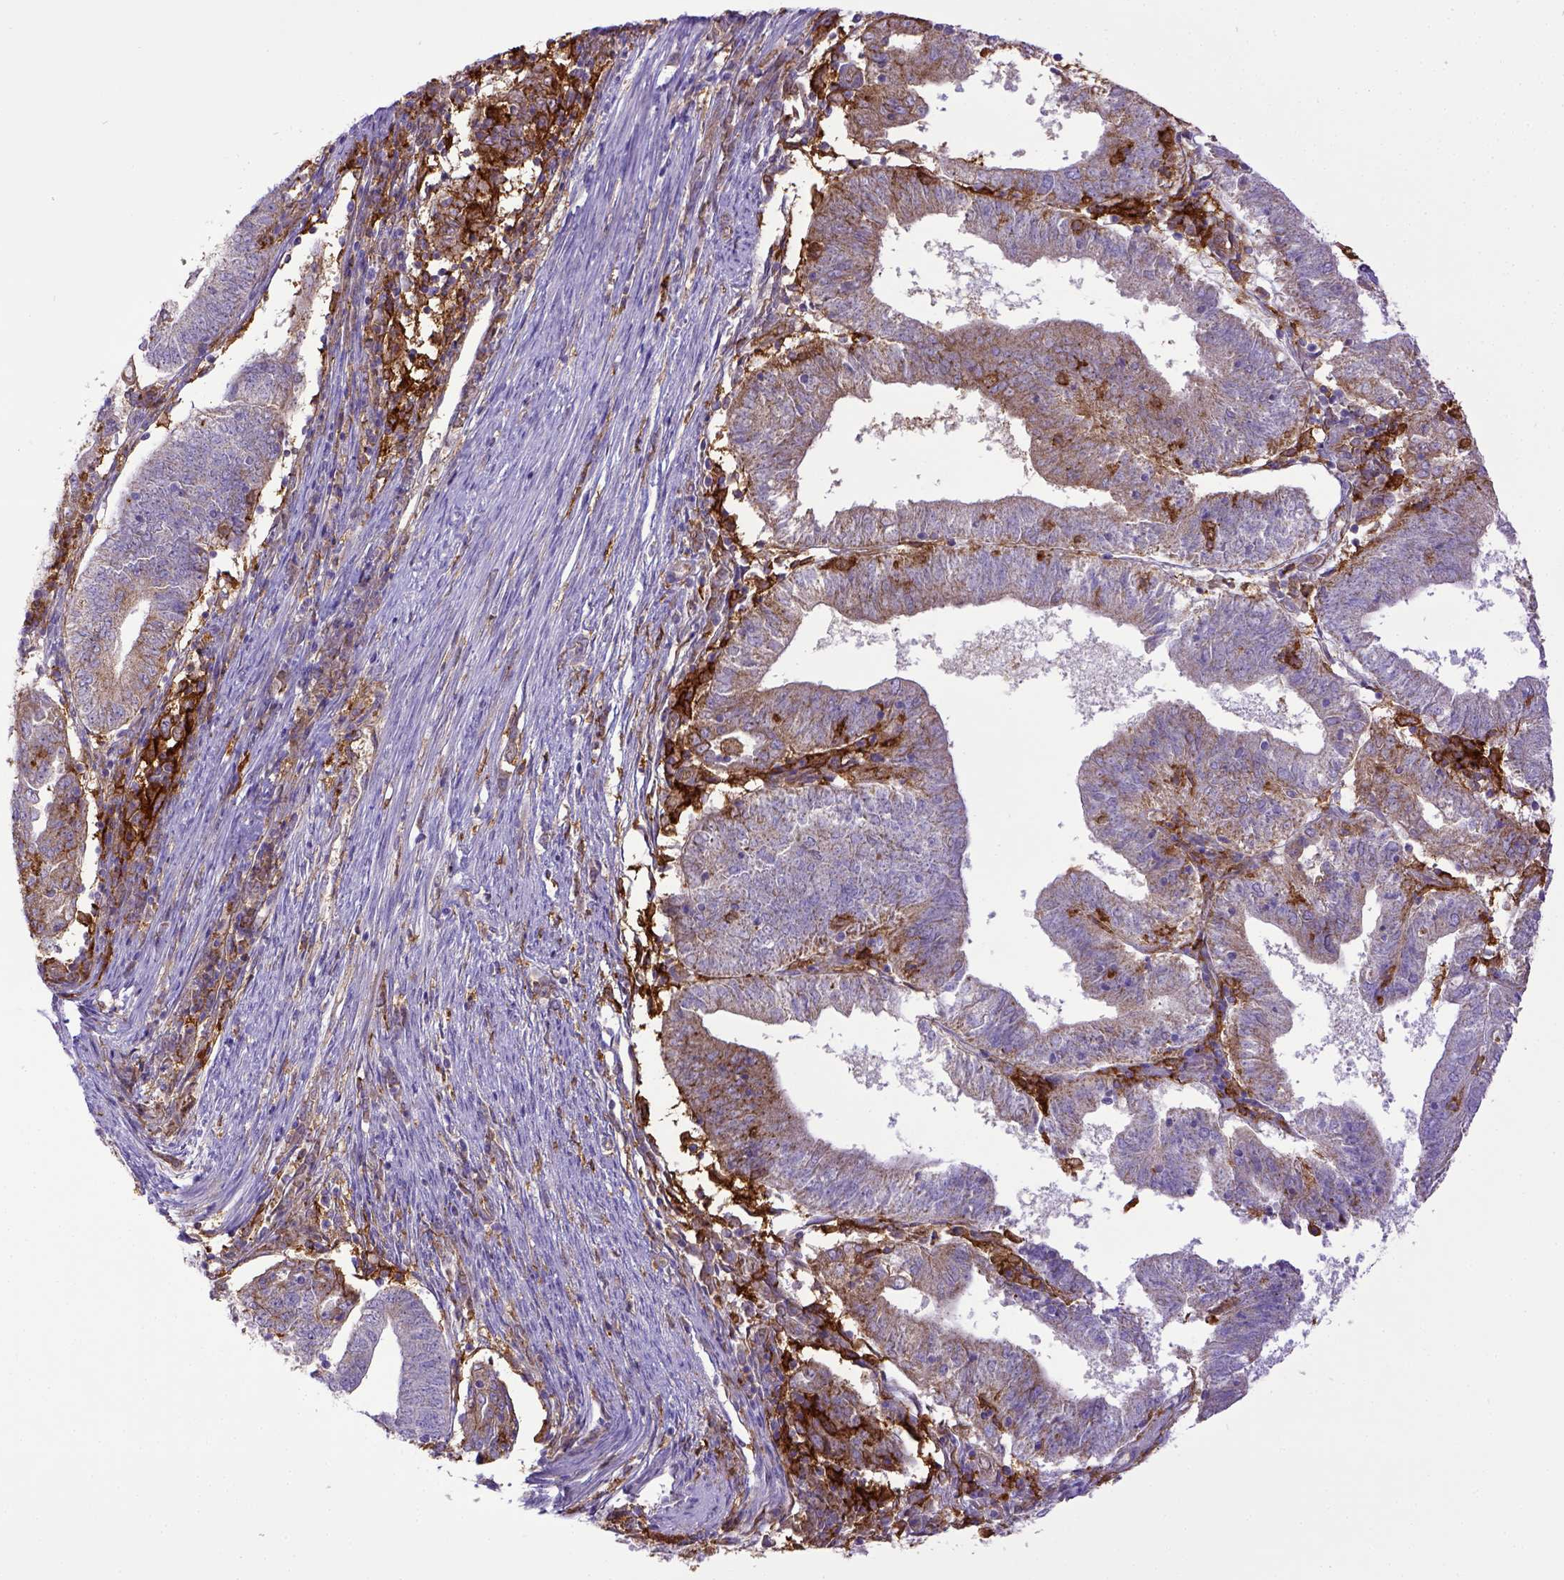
{"staining": {"intensity": "weak", "quantity": "25%-75%", "location": "cytoplasmic/membranous"}, "tissue": "endometrial cancer", "cell_type": "Tumor cells", "image_type": "cancer", "snomed": [{"axis": "morphology", "description": "Adenocarcinoma, NOS"}, {"axis": "topography", "description": "Endometrium"}], "caption": "Tumor cells reveal weak cytoplasmic/membranous positivity in approximately 25%-75% of cells in endometrial adenocarcinoma. (DAB IHC with brightfield microscopy, high magnification).", "gene": "CD40", "patient": {"sex": "female", "age": 82}}